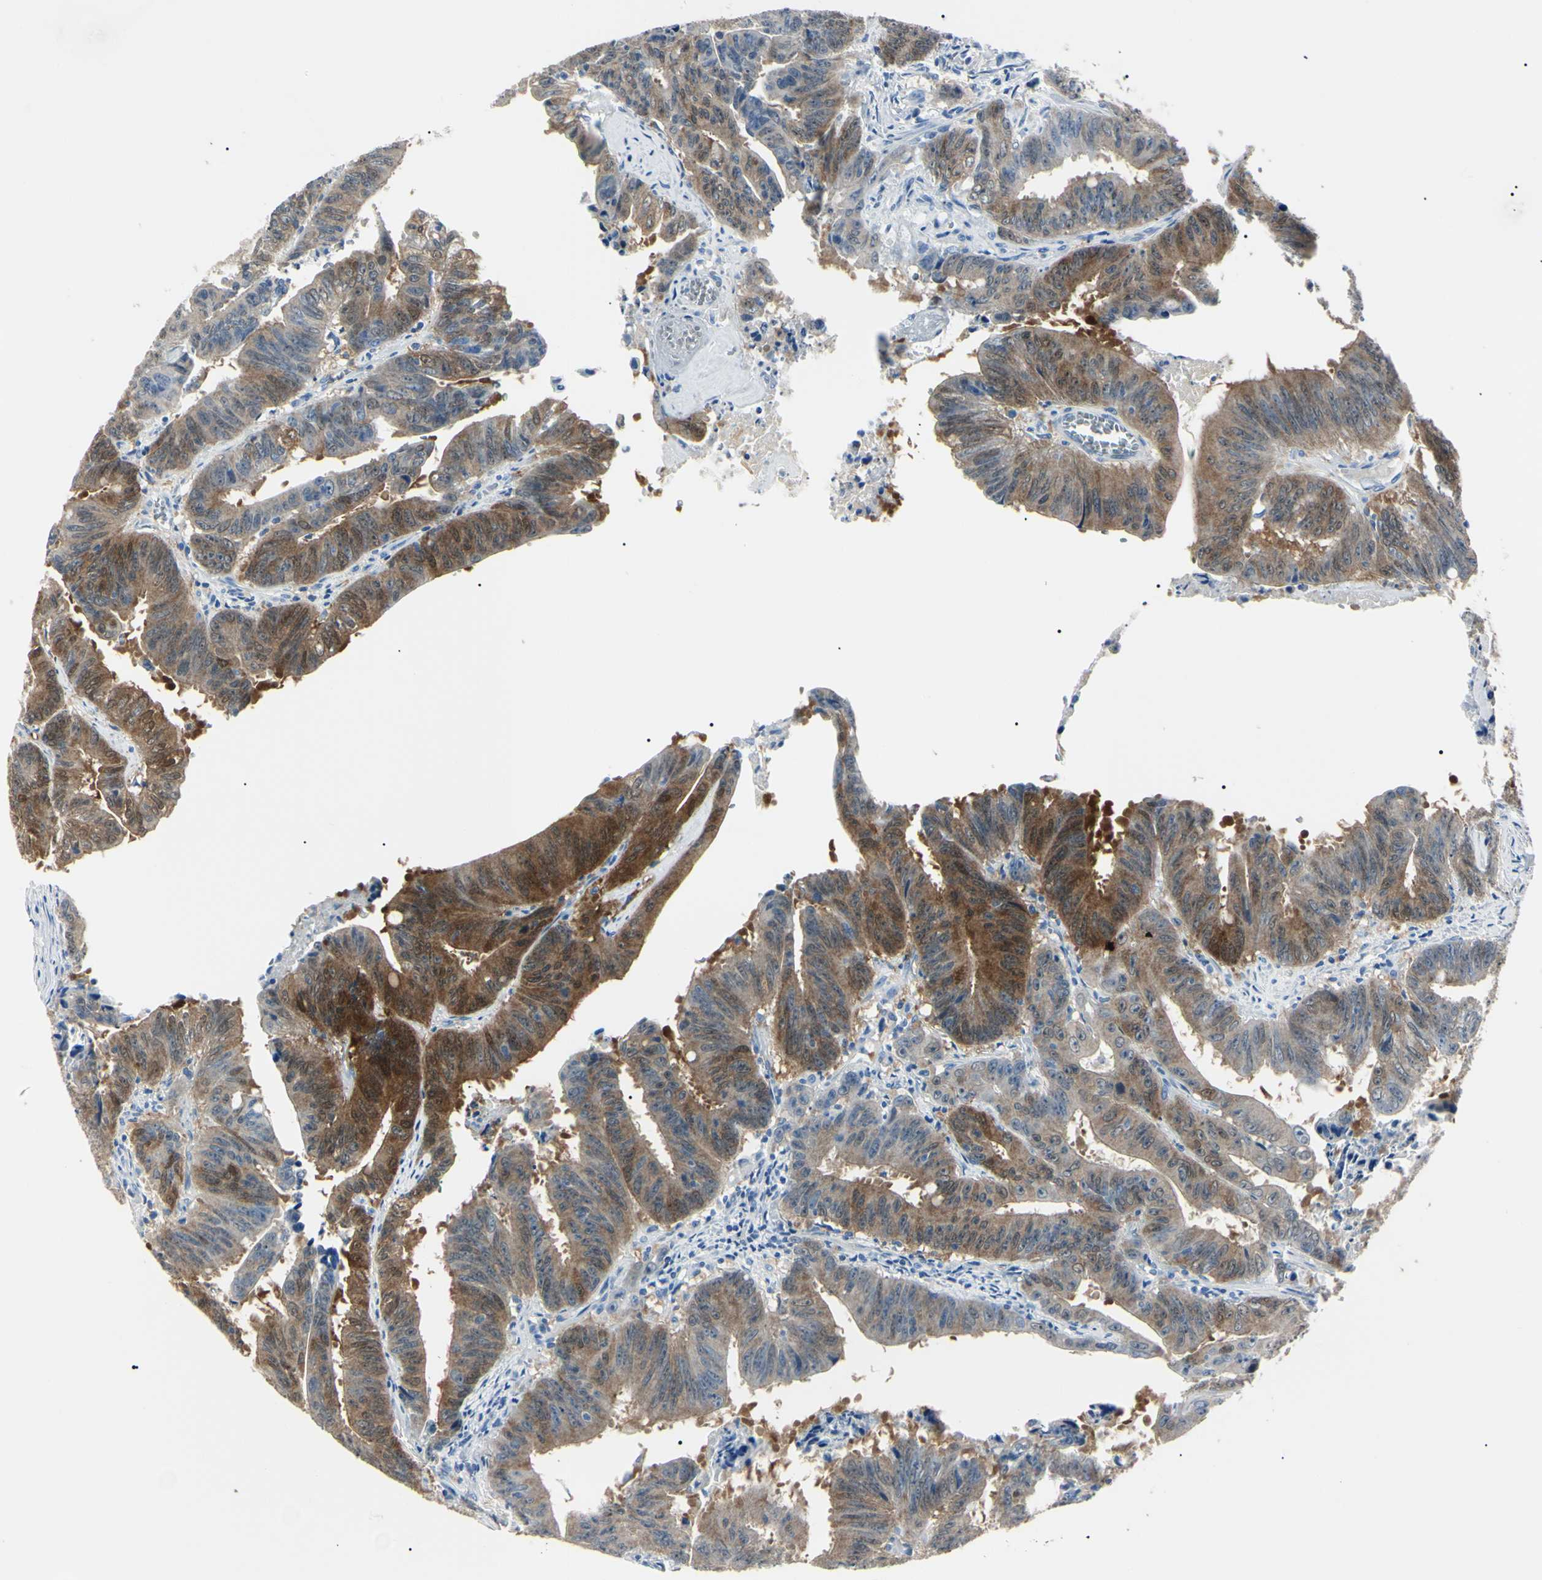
{"staining": {"intensity": "moderate", "quantity": "25%-75%", "location": "cytoplasmic/membranous,nuclear"}, "tissue": "colorectal cancer", "cell_type": "Tumor cells", "image_type": "cancer", "snomed": [{"axis": "morphology", "description": "Adenocarcinoma, NOS"}, {"axis": "topography", "description": "Colon"}], "caption": "IHC (DAB) staining of human colorectal cancer (adenocarcinoma) exhibits moderate cytoplasmic/membranous and nuclear protein positivity in approximately 25%-75% of tumor cells.", "gene": "AKR1C3", "patient": {"sex": "male", "age": 45}}